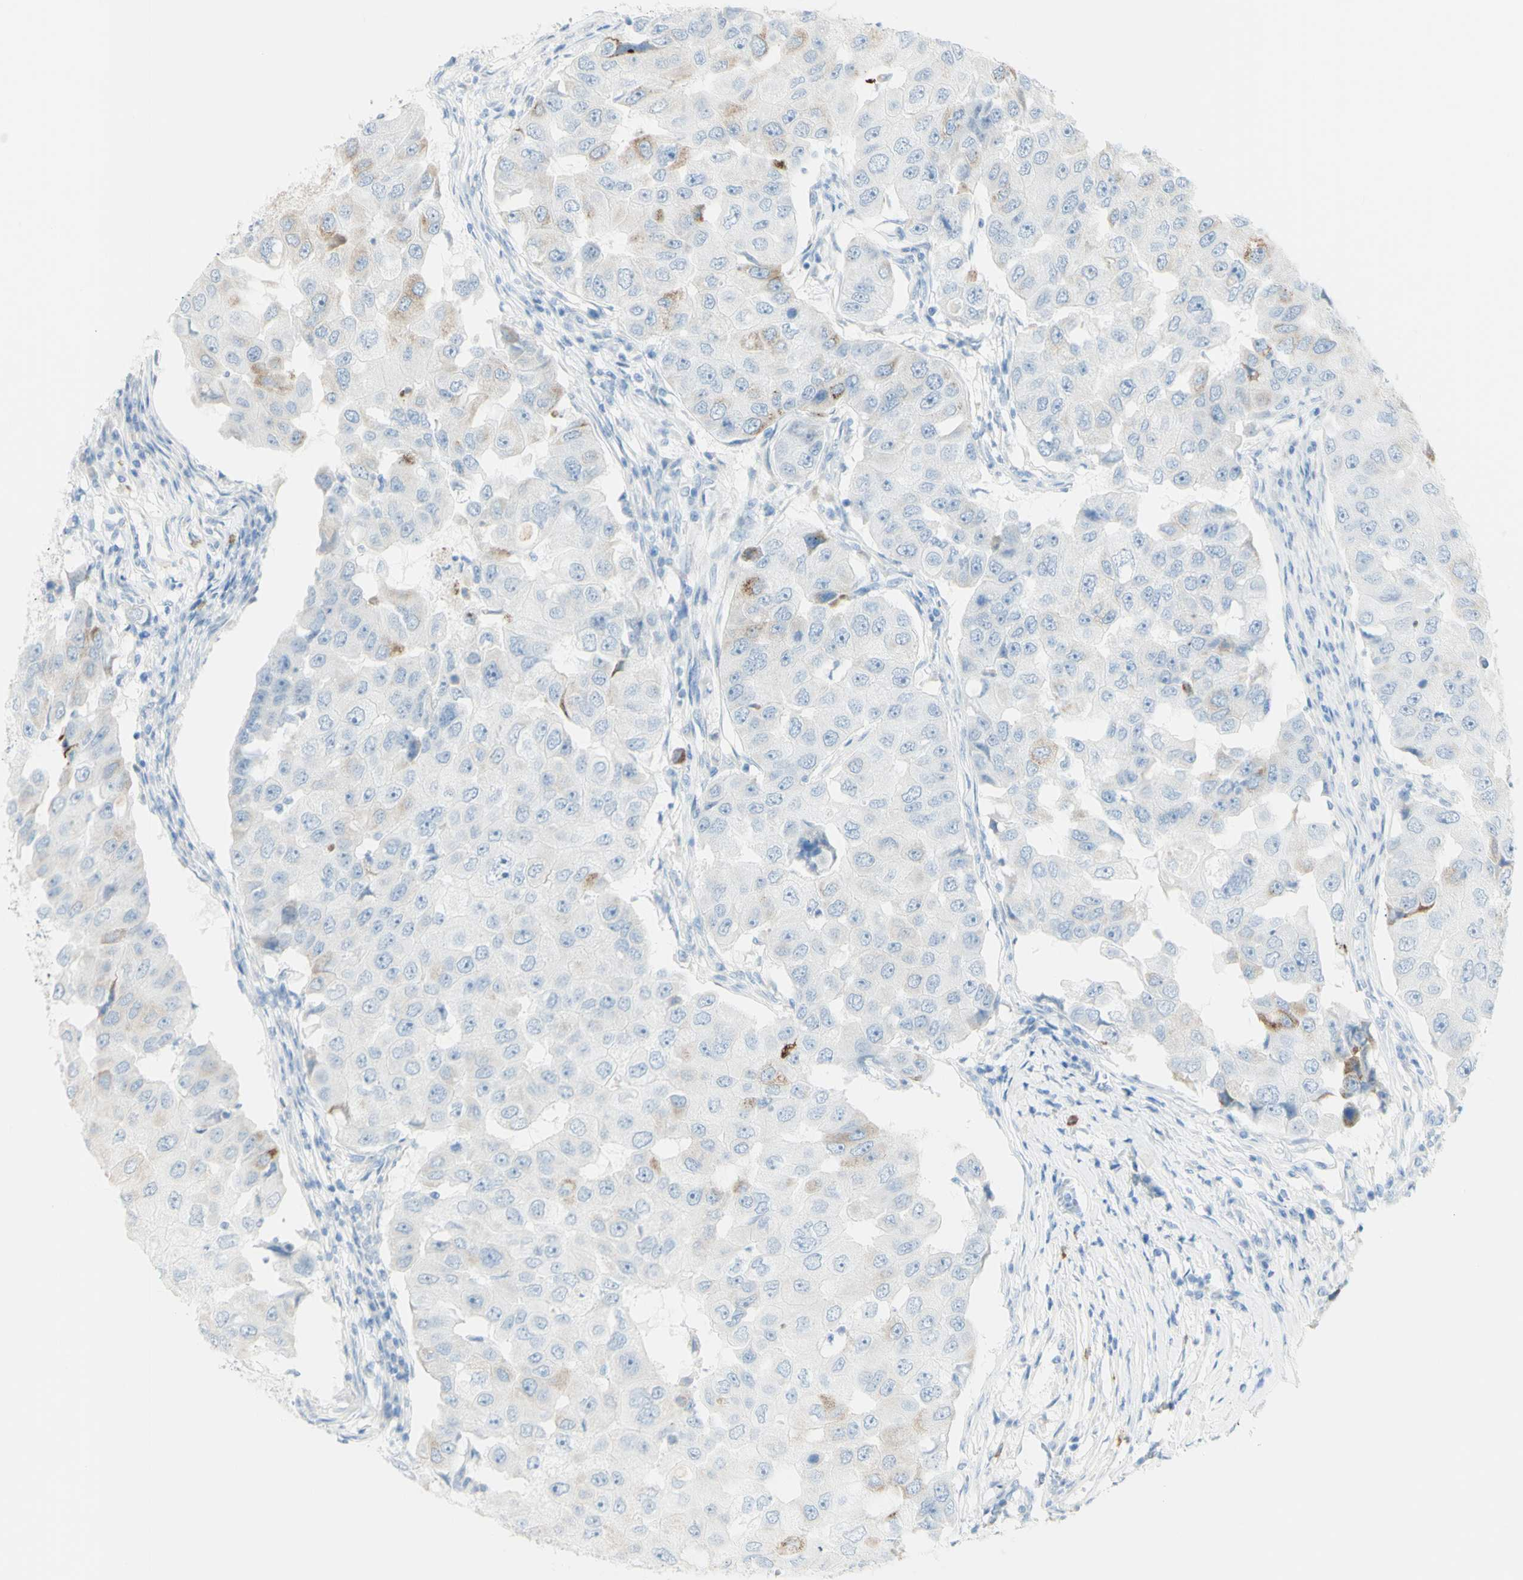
{"staining": {"intensity": "weak", "quantity": "<25%", "location": "cytoplasmic/membranous"}, "tissue": "breast cancer", "cell_type": "Tumor cells", "image_type": "cancer", "snomed": [{"axis": "morphology", "description": "Duct carcinoma"}, {"axis": "topography", "description": "Breast"}], "caption": "This histopathology image is of invasive ductal carcinoma (breast) stained with immunohistochemistry (IHC) to label a protein in brown with the nuclei are counter-stained blue. There is no expression in tumor cells.", "gene": "LETM1", "patient": {"sex": "female", "age": 27}}